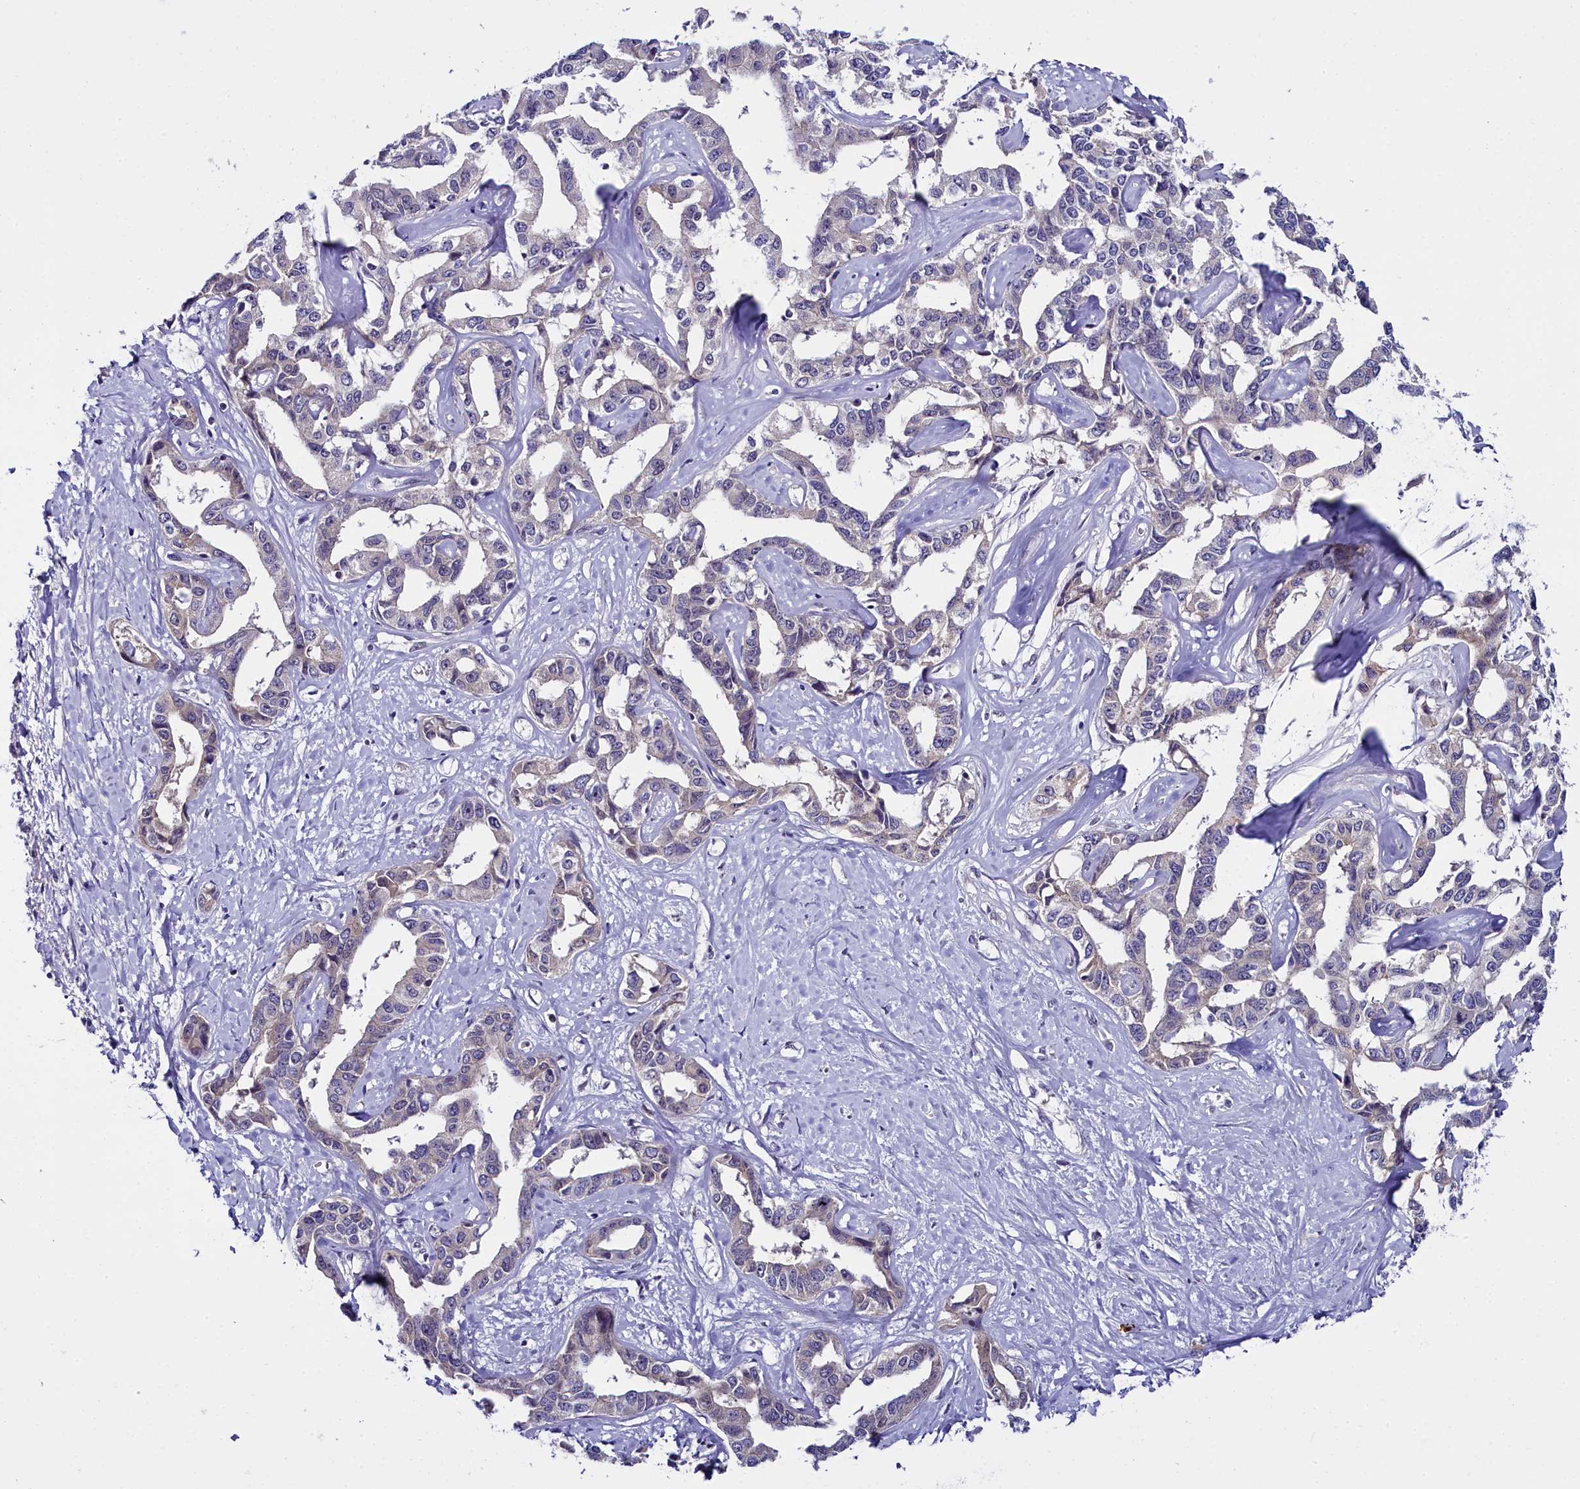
{"staining": {"intensity": "negative", "quantity": "none", "location": "none"}, "tissue": "liver cancer", "cell_type": "Tumor cells", "image_type": "cancer", "snomed": [{"axis": "morphology", "description": "Cholangiocarcinoma"}, {"axis": "topography", "description": "Liver"}], "caption": "This is an IHC photomicrograph of human liver cancer. There is no staining in tumor cells.", "gene": "ENKD1", "patient": {"sex": "male", "age": 59}}